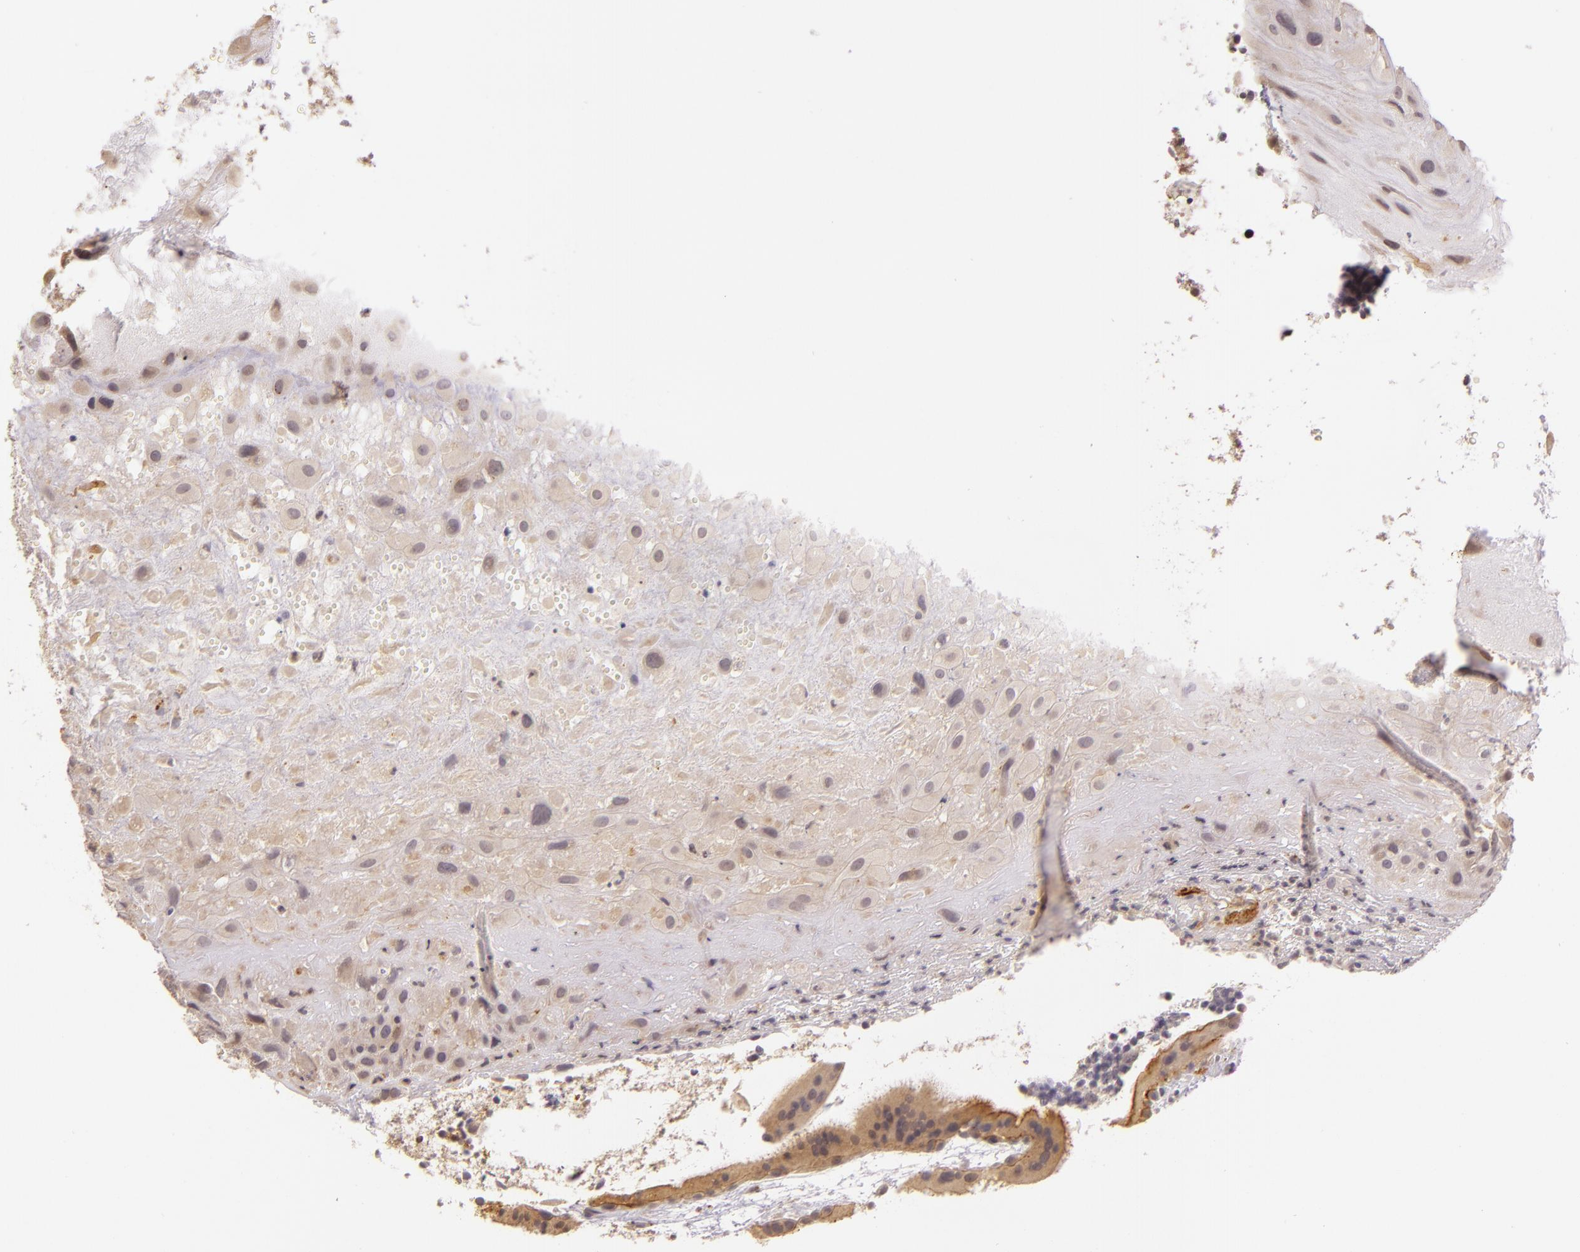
{"staining": {"intensity": "weak", "quantity": "25%-75%", "location": "cytoplasmic/membranous"}, "tissue": "placenta", "cell_type": "Decidual cells", "image_type": "normal", "snomed": [{"axis": "morphology", "description": "Normal tissue, NOS"}, {"axis": "topography", "description": "Placenta"}], "caption": "Immunohistochemical staining of benign human placenta reveals weak cytoplasmic/membranous protein expression in about 25%-75% of decidual cells. Immunohistochemistry stains the protein in brown and the nuclei are stained blue.", "gene": "ARMH4", "patient": {"sex": "female", "age": 19}}